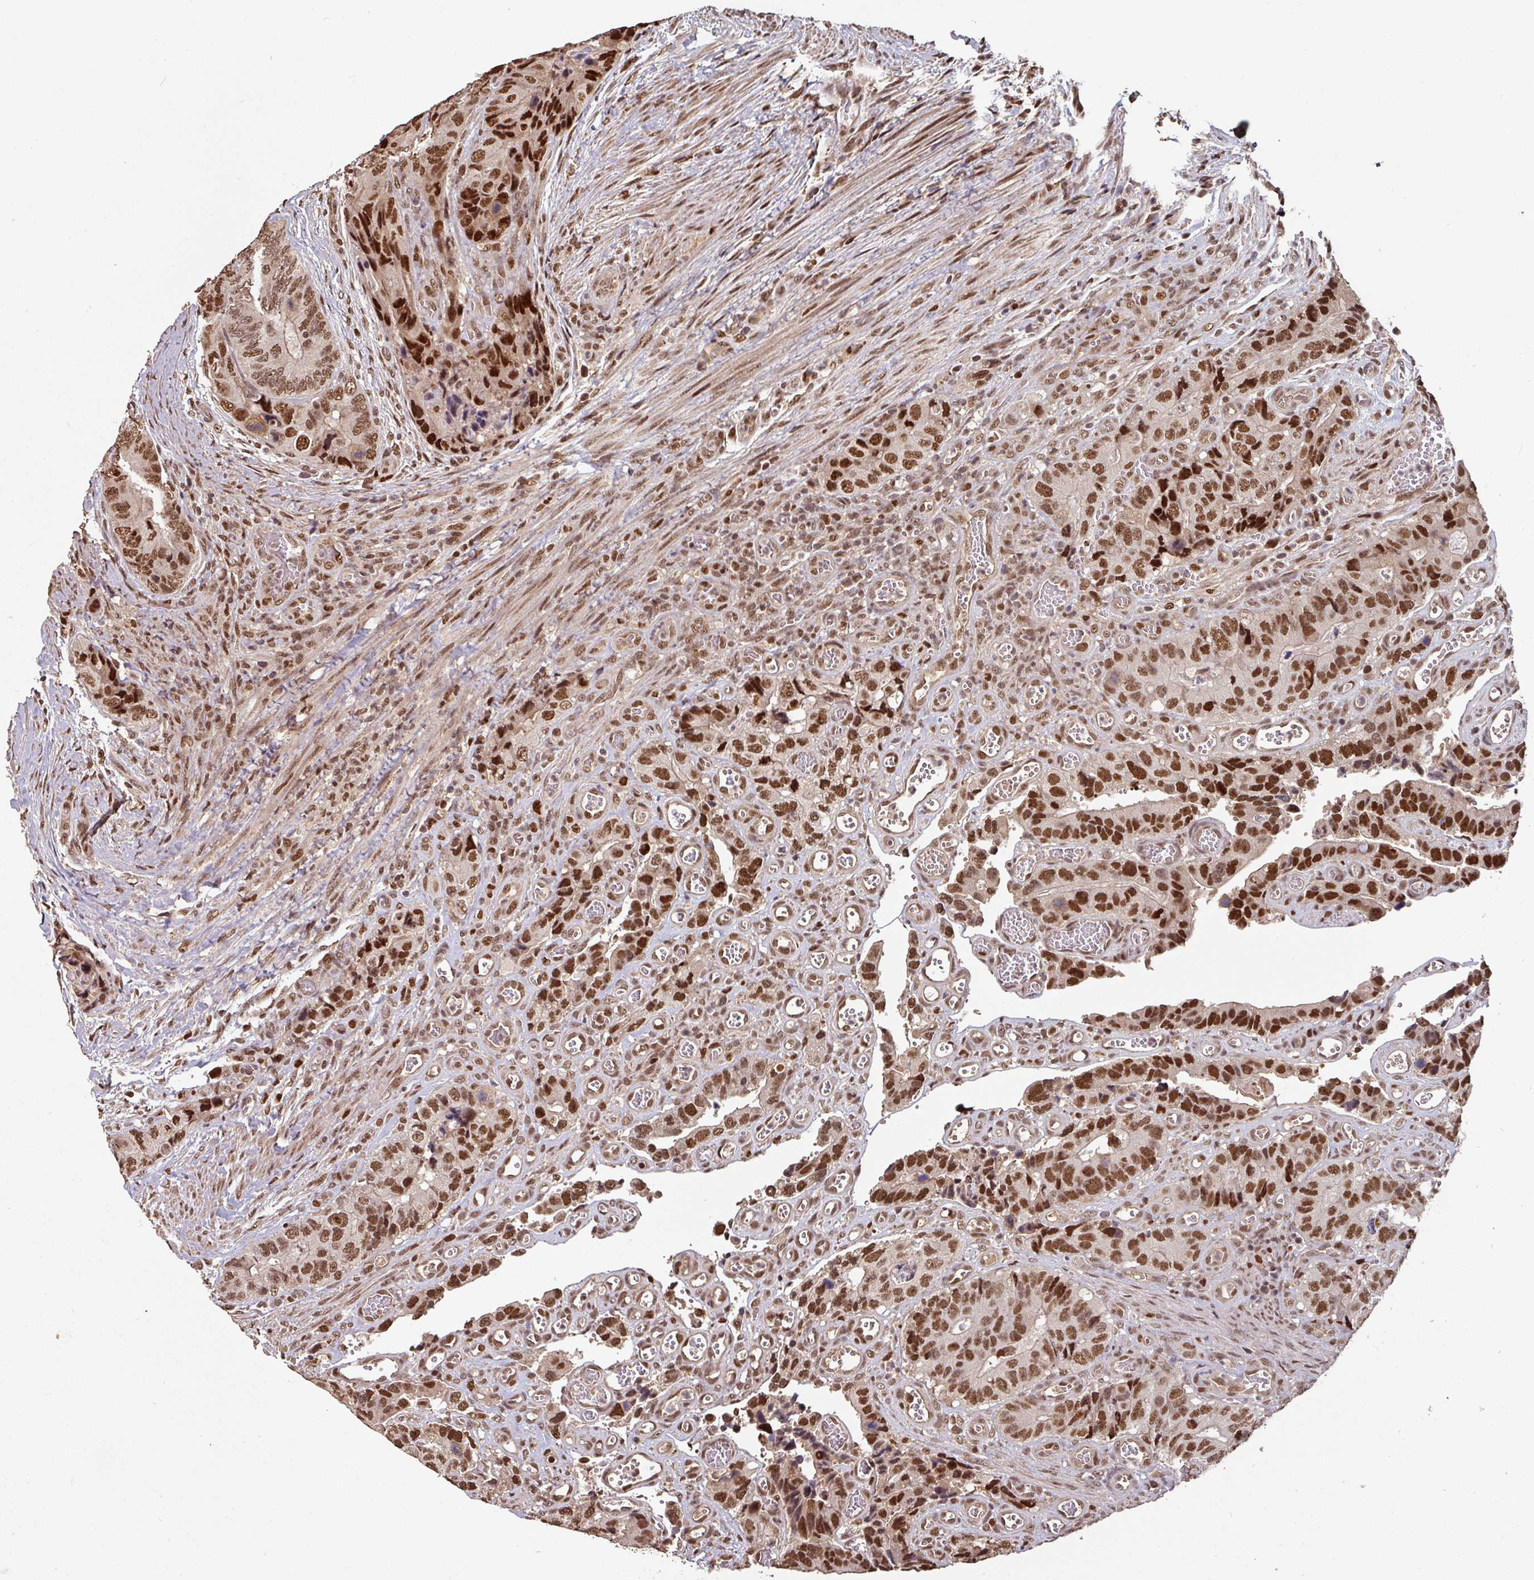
{"staining": {"intensity": "strong", "quantity": ">75%", "location": "nuclear"}, "tissue": "colorectal cancer", "cell_type": "Tumor cells", "image_type": "cancer", "snomed": [{"axis": "morphology", "description": "Adenocarcinoma, NOS"}, {"axis": "topography", "description": "Colon"}], "caption": "IHC image of colorectal cancer stained for a protein (brown), which shows high levels of strong nuclear staining in about >75% of tumor cells.", "gene": "POLD1", "patient": {"sex": "male", "age": 84}}